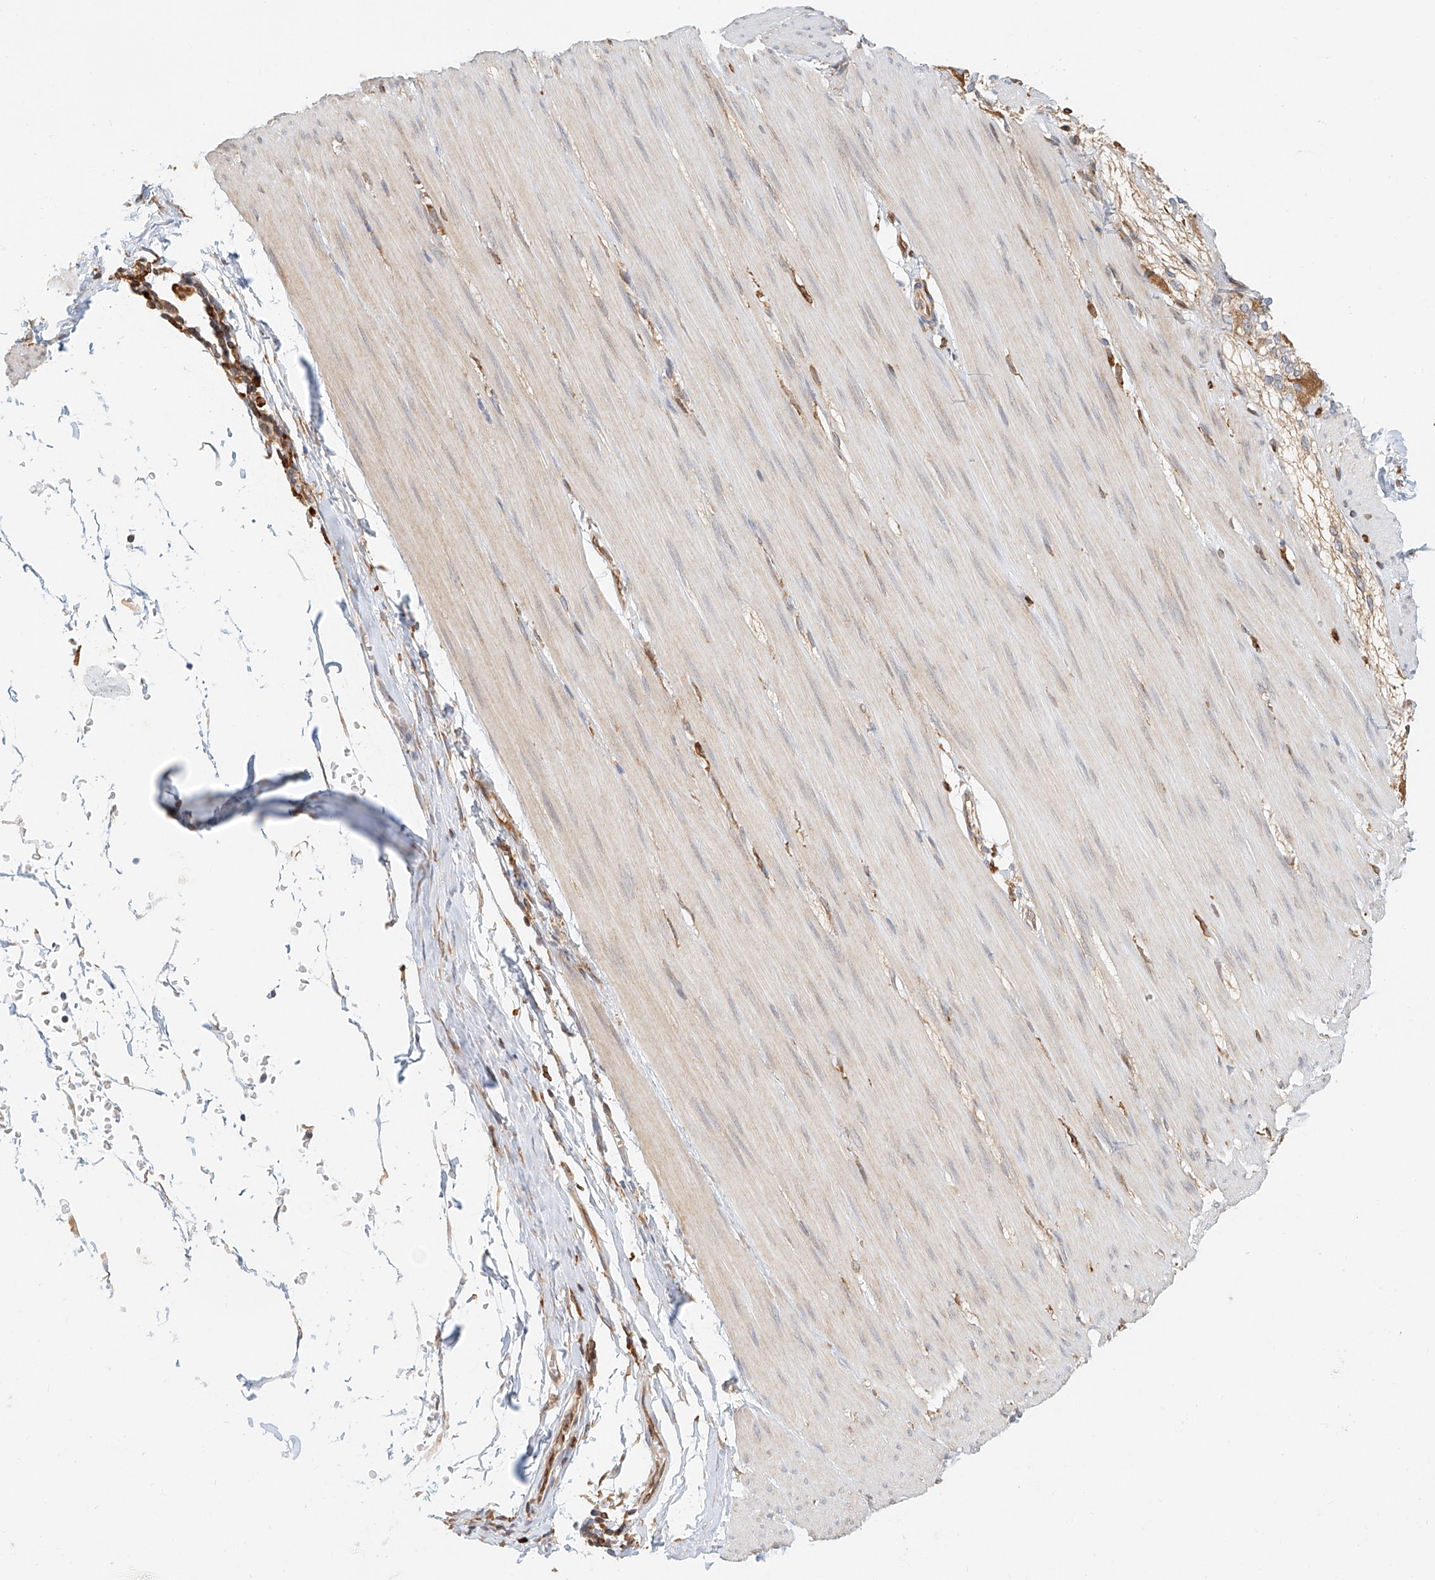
{"staining": {"intensity": "negative", "quantity": "none", "location": "none"}, "tissue": "smooth muscle", "cell_type": "Smooth muscle cells", "image_type": "normal", "snomed": [{"axis": "morphology", "description": "Normal tissue, NOS"}, {"axis": "morphology", "description": "Adenocarcinoma, NOS"}, {"axis": "topography", "description": "Colon"}, {"axis": "topography", "description": "Peripheral nerve tissue"}], "caption": "A high-resolution photomicrograph shows IHC staining of unremarkable smooth muscle, which reveals no significant expression in smooth muscle cells.", "gene": "DHRS7", "patient": {"sex": "male", "age": 14}}